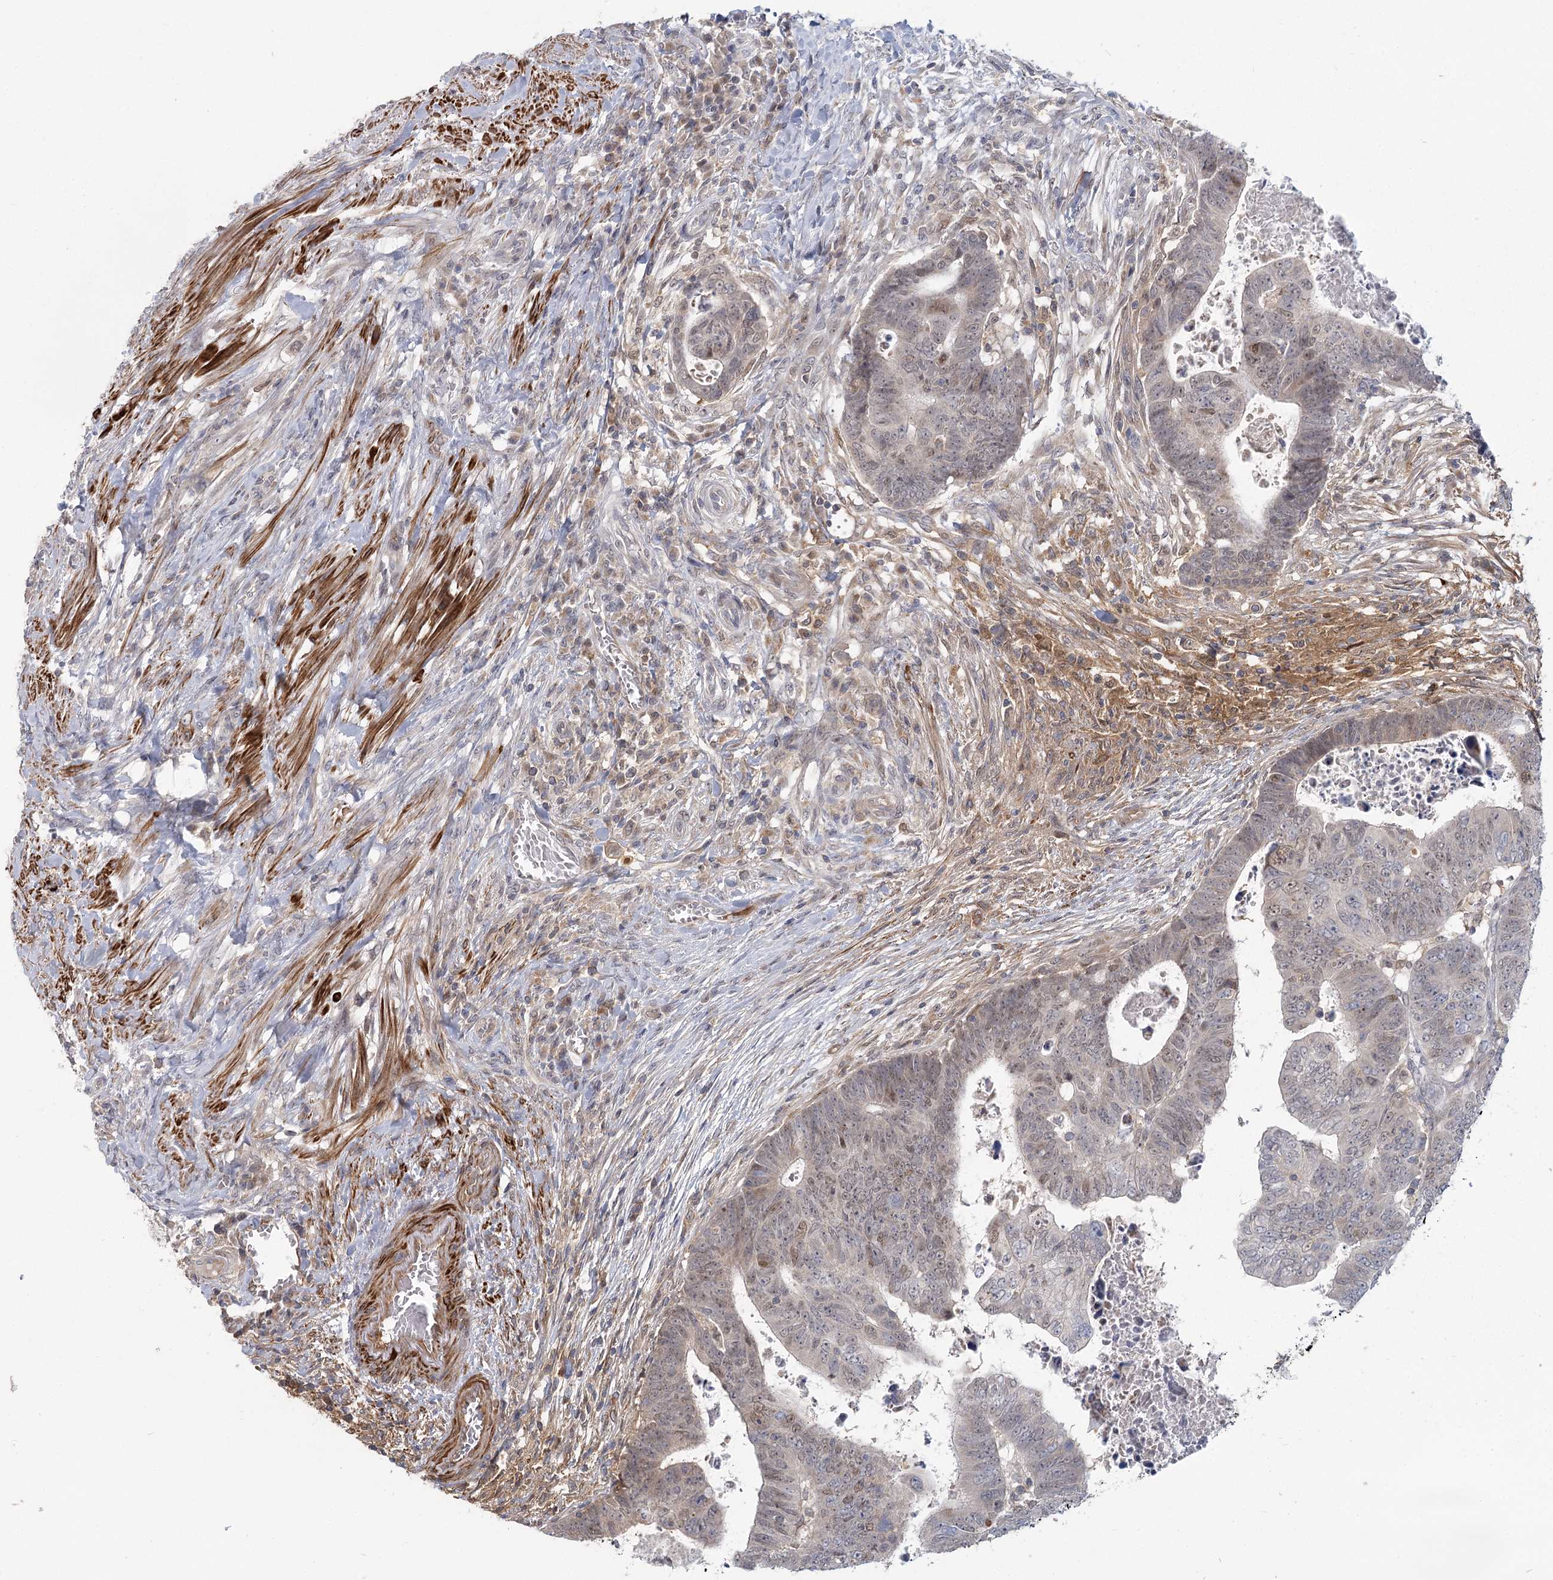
{"staining": {"intensity": "moderate", "quantity": "25%-75%", "location": "nuclear"}, "tissue": "colorectal cancer", "cell_type": "Tumor cells", "image_type": "cancer", "snomed": [{"axis": "morphology", "description": "Normal tissue, NOS"}, {"axis": "morphology", "description": "Adenocarcinoma, NOS"}, {"axis": "topography", "description": "Rectum"}], "caption": "Colorectal cancer stained for a protein exhibits moderate nuclear positivity in tumor cells.", "gene": "USP11", "patient": {"sex": "female", "age": 65}}